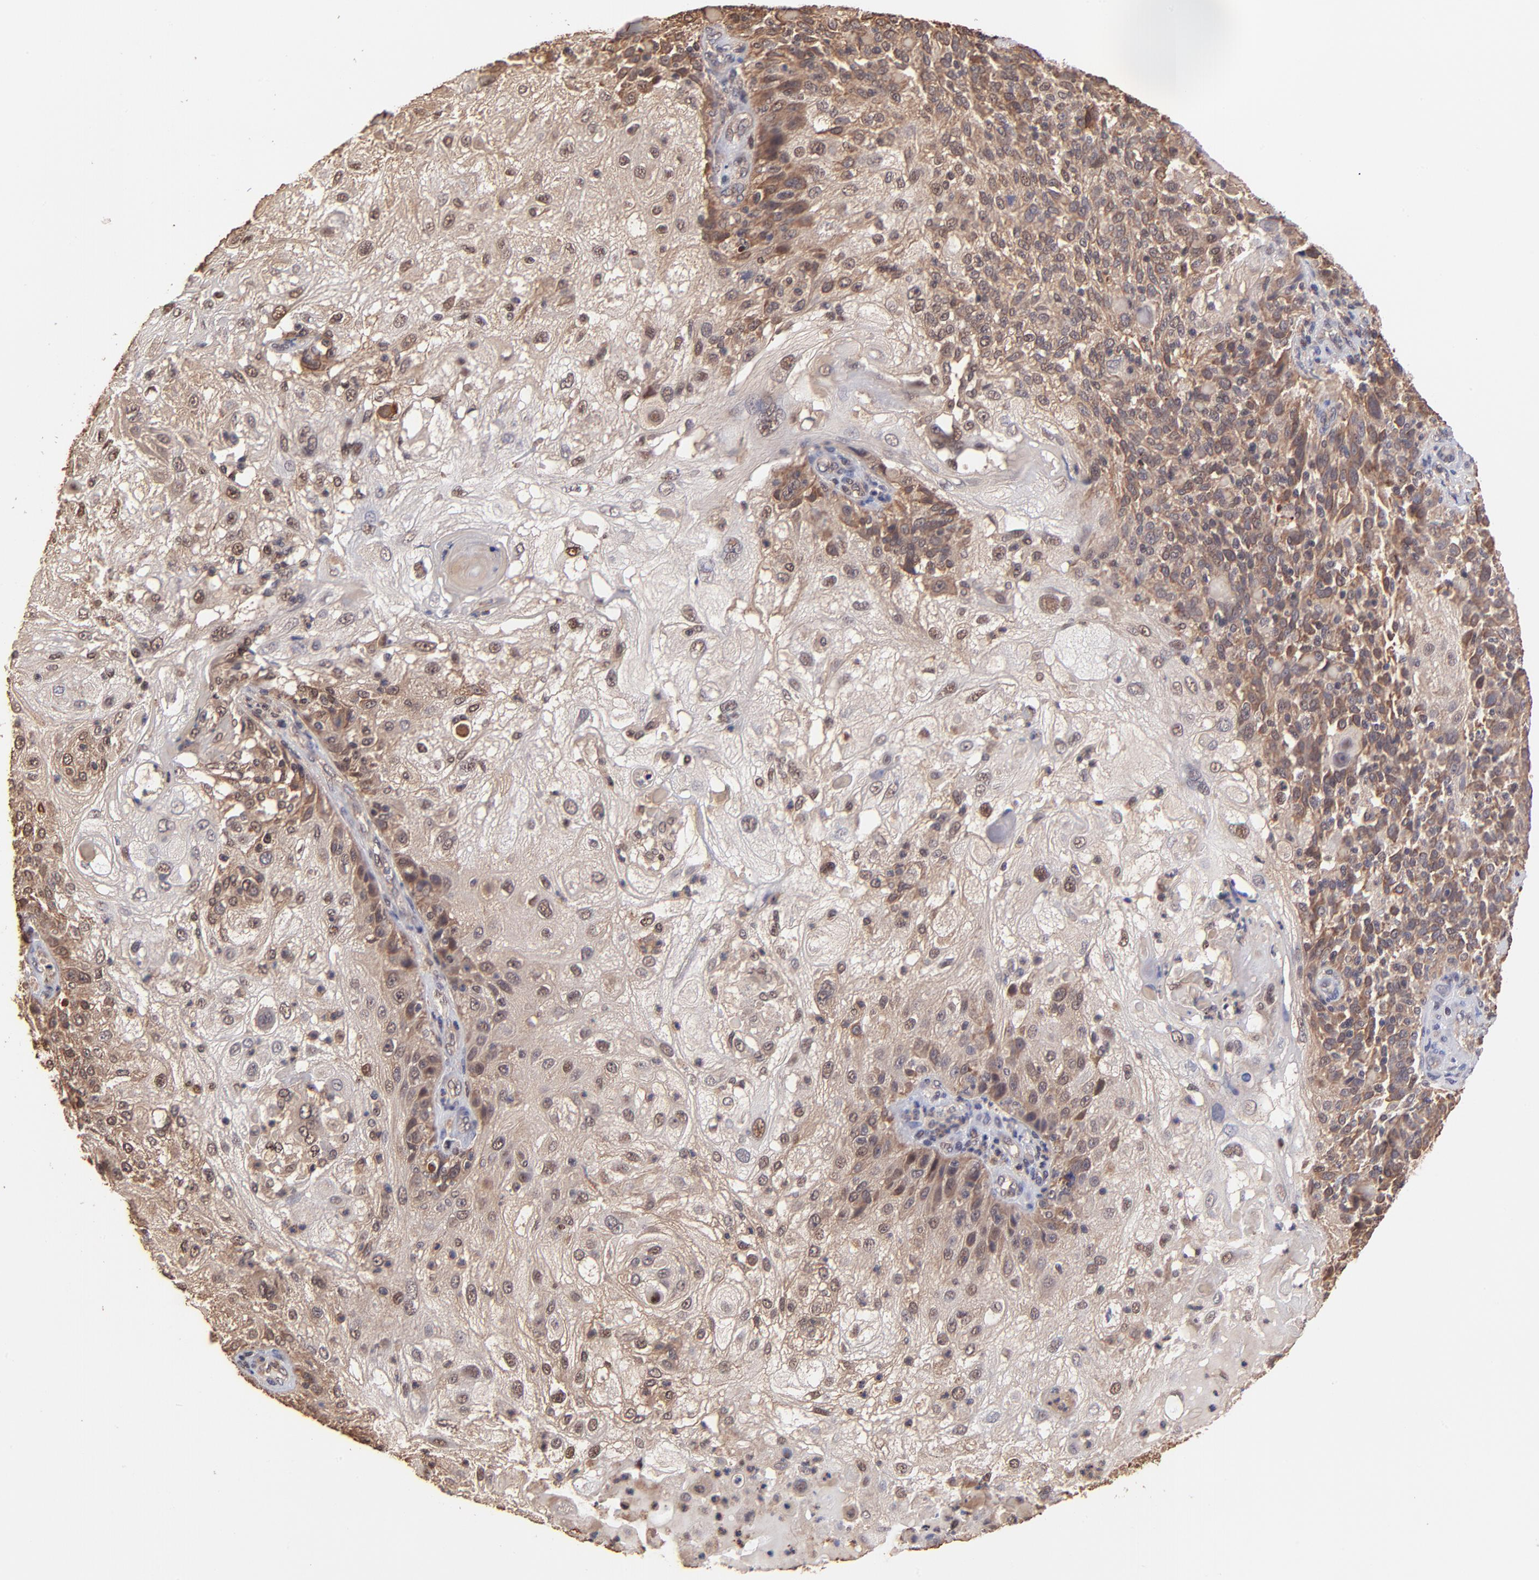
{"staining": {"intensity": "moderate", "quantity": ">75%", "location": "cytoplasmic/membranous,nuclear"}, "tissue": "skin cancer", "cell_type": "Tumor cells", "image_type": "cancer", "snomed": [{"axis": "morphology", "description": "Normal tissue, NOS"}, {"axis": "morphology", "description": "Squamous cell carcinoma, NOS"}, {"axis": "topography", "description": "Skin"}], "caption": "The photomicrograph exhibits a brown stain indicating the presence of a protein in the cytoplasmic/membranous and nuclear of tumor cells in skin squamous cell carcinoma.", "gene": "PSMA6", "patient": {"sex": "female", "age": 83}}